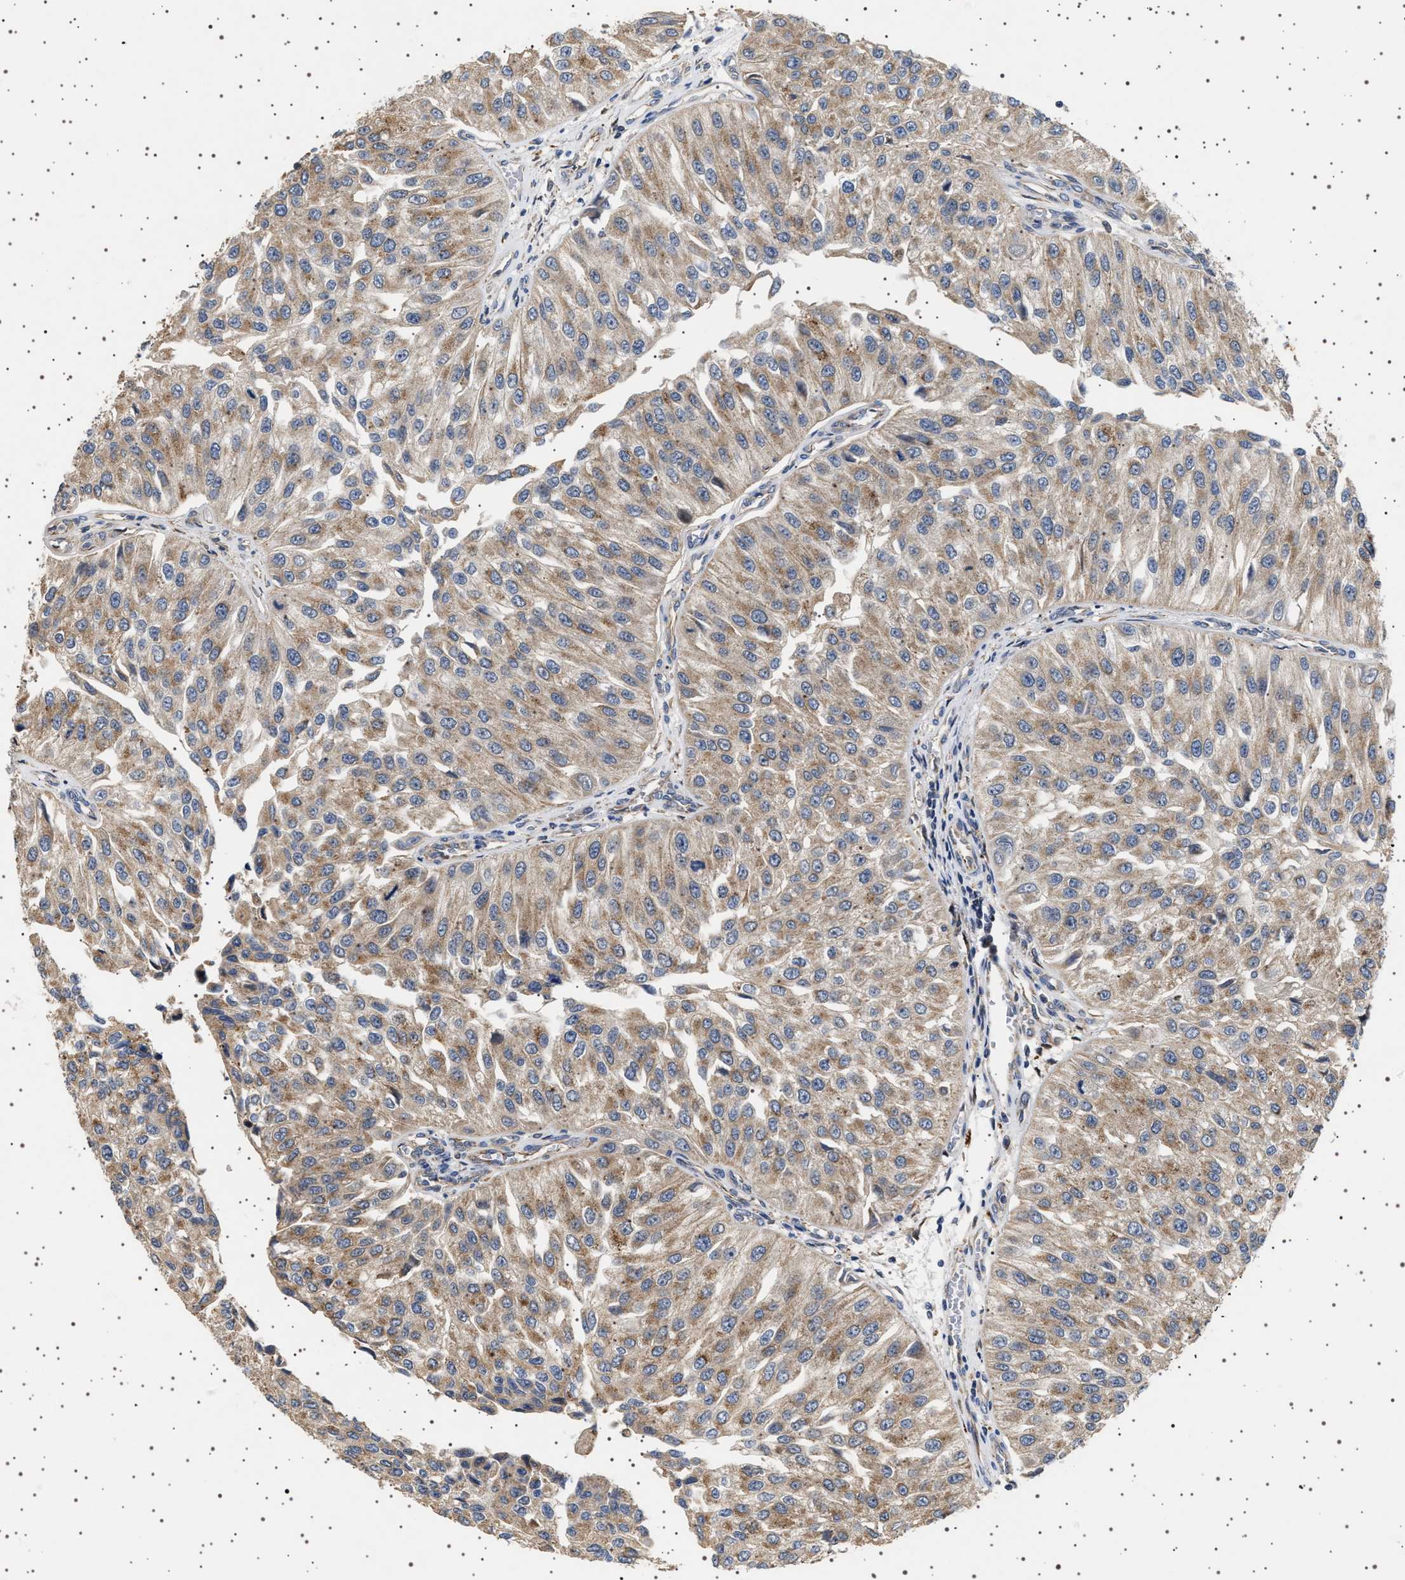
{"staining": {"intensity": "moderate", "quantity": ">75%", "location": "cytoplasmic/membranous"}, "tissue": "urothelial cancer", "cell_type": "Tumor cells", "image_type": "cancer", "snomed": [{"axis": "morphology", "description": "Urothelial carcinoma, High grade"}, {"axis": "topography", "description": "Kidney"}, {"axis": "topography", "description": "Urinary bladder"}], "caption": "There is medium levels of moderate cytoplasmic/membranous staining in tumor cells of high-grade urothelial carcinoma, as demonstrated by immunohistochemical staining (brown color).", "gene": "TRUB2", "patient": {"sex": "male", "age": 77}}